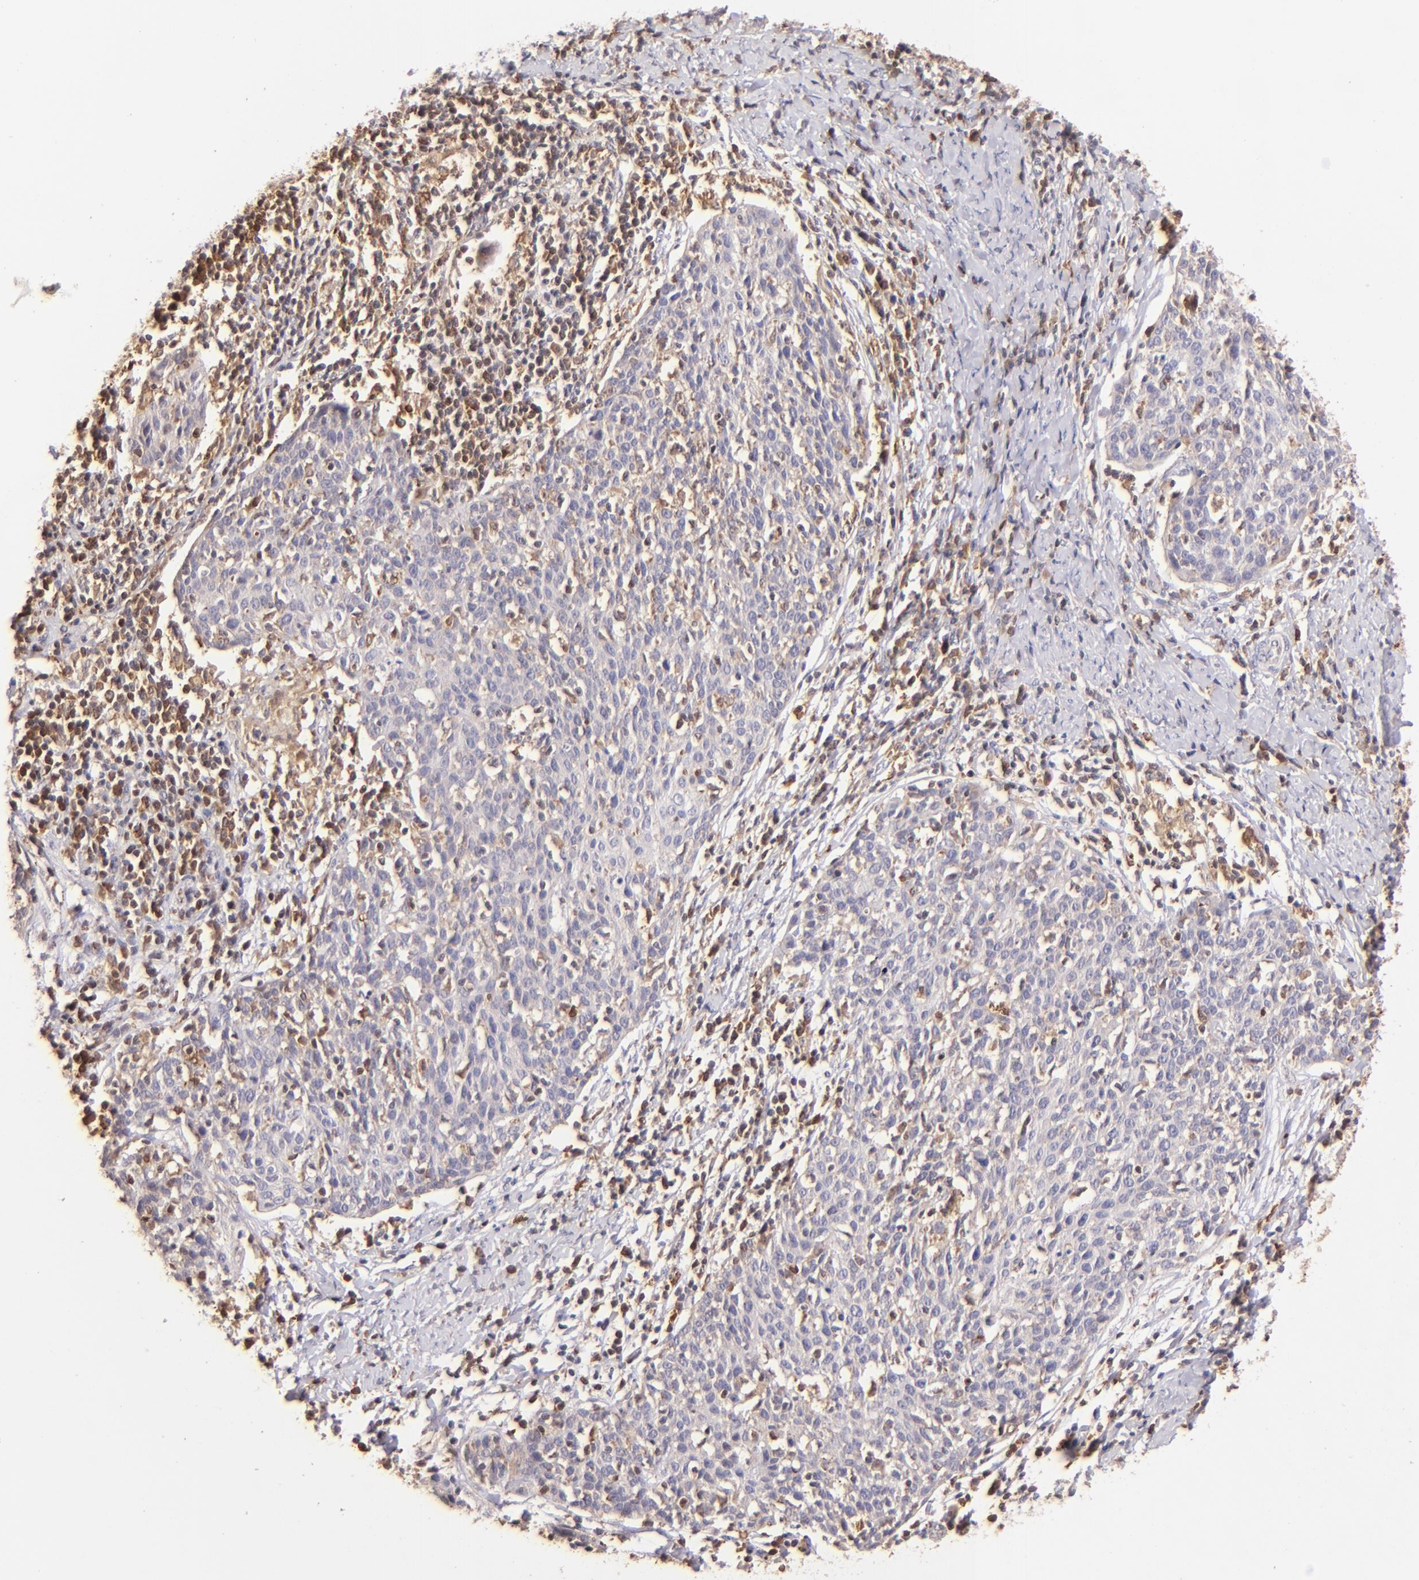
{"staining": {"intensity": "negative", "quantity": "none", "location": "none"}, "tissue": "cervical cancer", "cell_type": "Tumor cells", "image_type": "cancer", "snomed": [{"axis": "morphology", "description": "Squamous cell carcinoma, NOS"}, {"axis": "topography", "description": "Cervix"}], "caption": "DAB (3,3'-diaminobenzidine) immunohistochemical staining of squamous cell carcinoma (cervical) displays no significant positivity in tumor cells.", "gene": "BTK", "patient": {"sex": "female", "age": 38}}